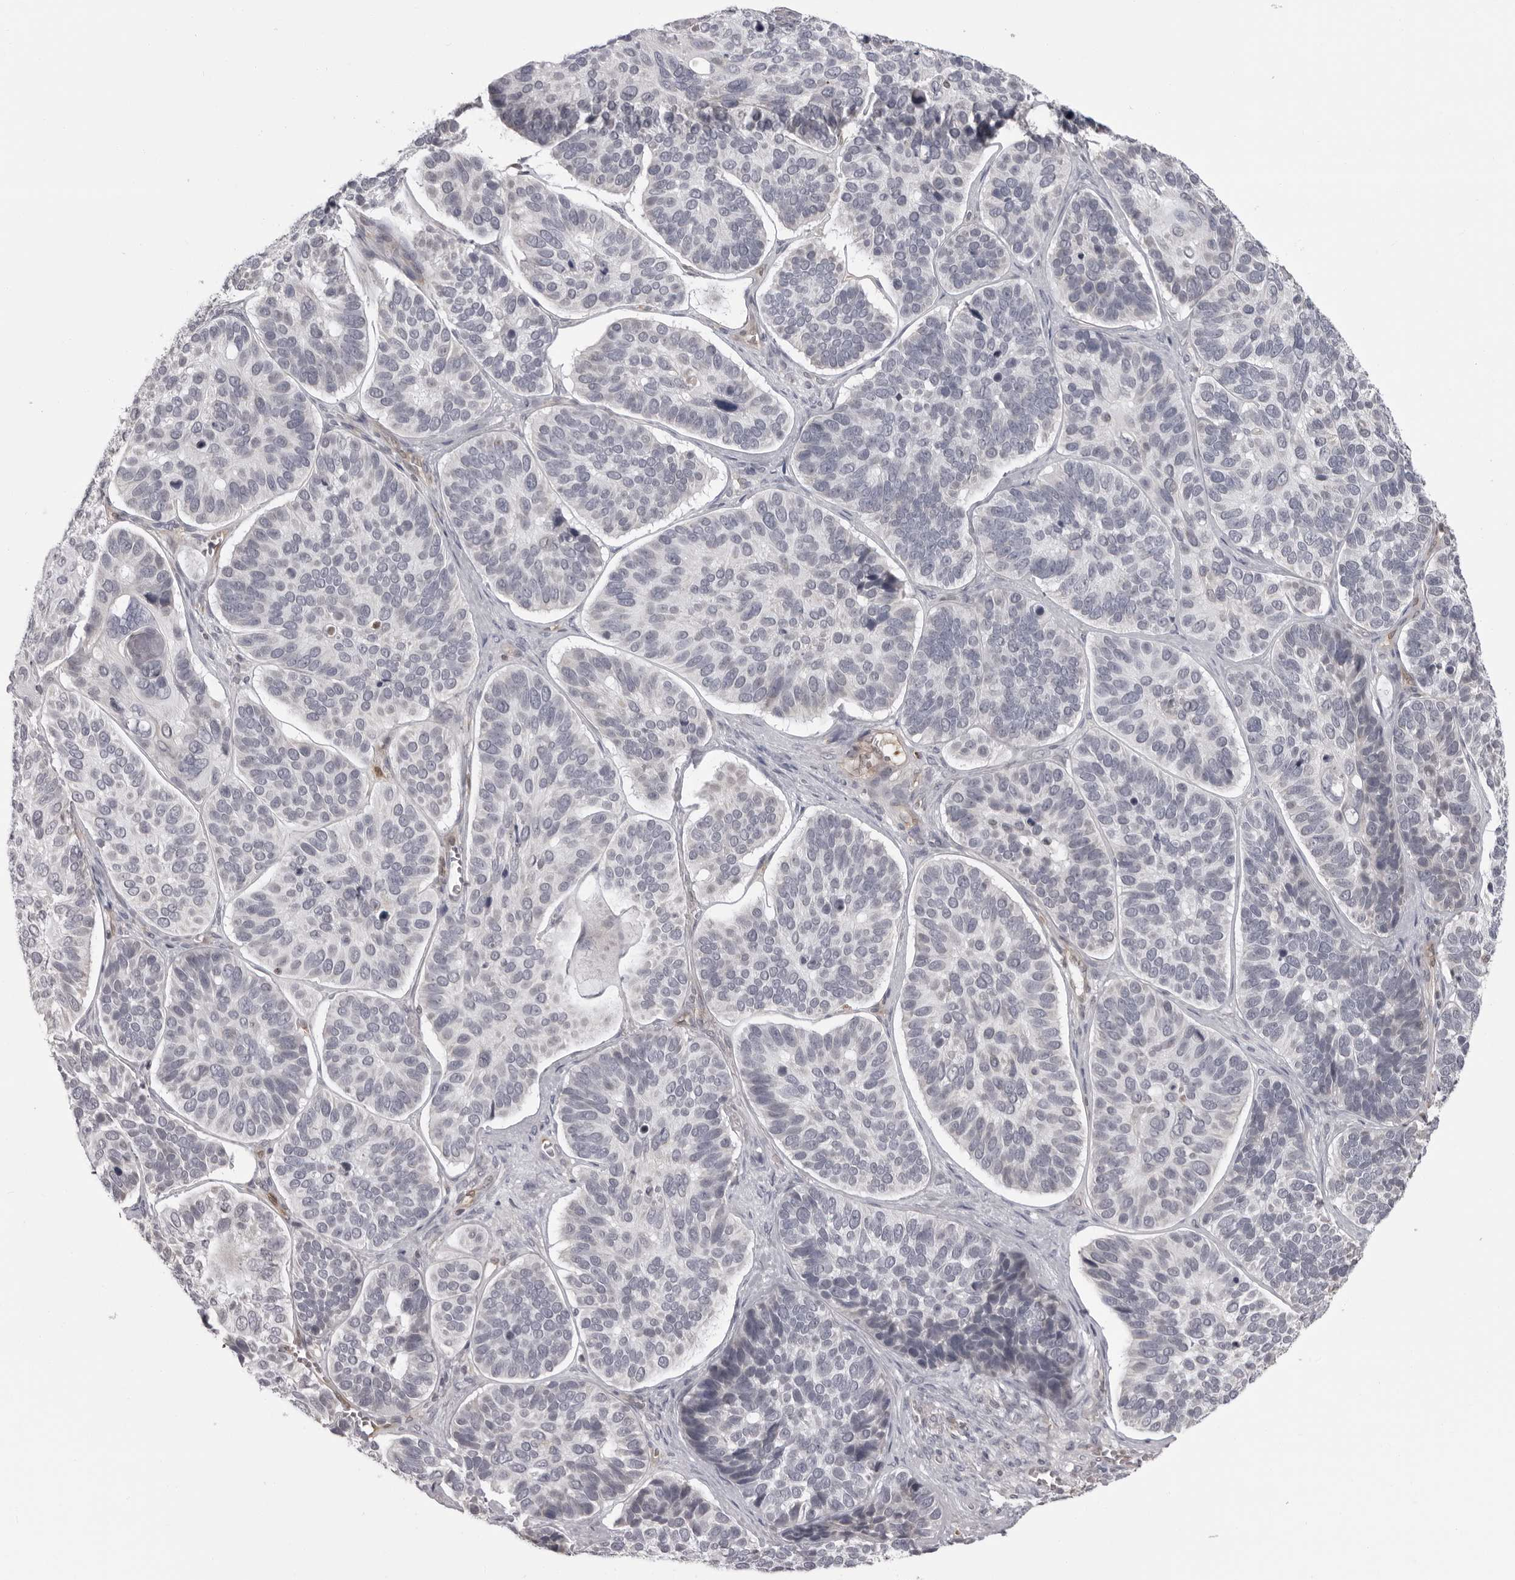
{"staining": {"intensity": "negative", "quantity": "none", "location": "none"}, "tissue": "skin cancer", "cell_type": "Tumor cells", "image_type": "cancer", "snomed": [{"axis": "morphology", "description": "Basal cell carcinoma"}, {"axis": "topography", "description": "Skin"}], "caption": "Immunohistochemical staining of skin cancer displays no significant expression in tumor cells.", "gene": "MAPK12", "patient": {"sex": "male", "age": 62}}